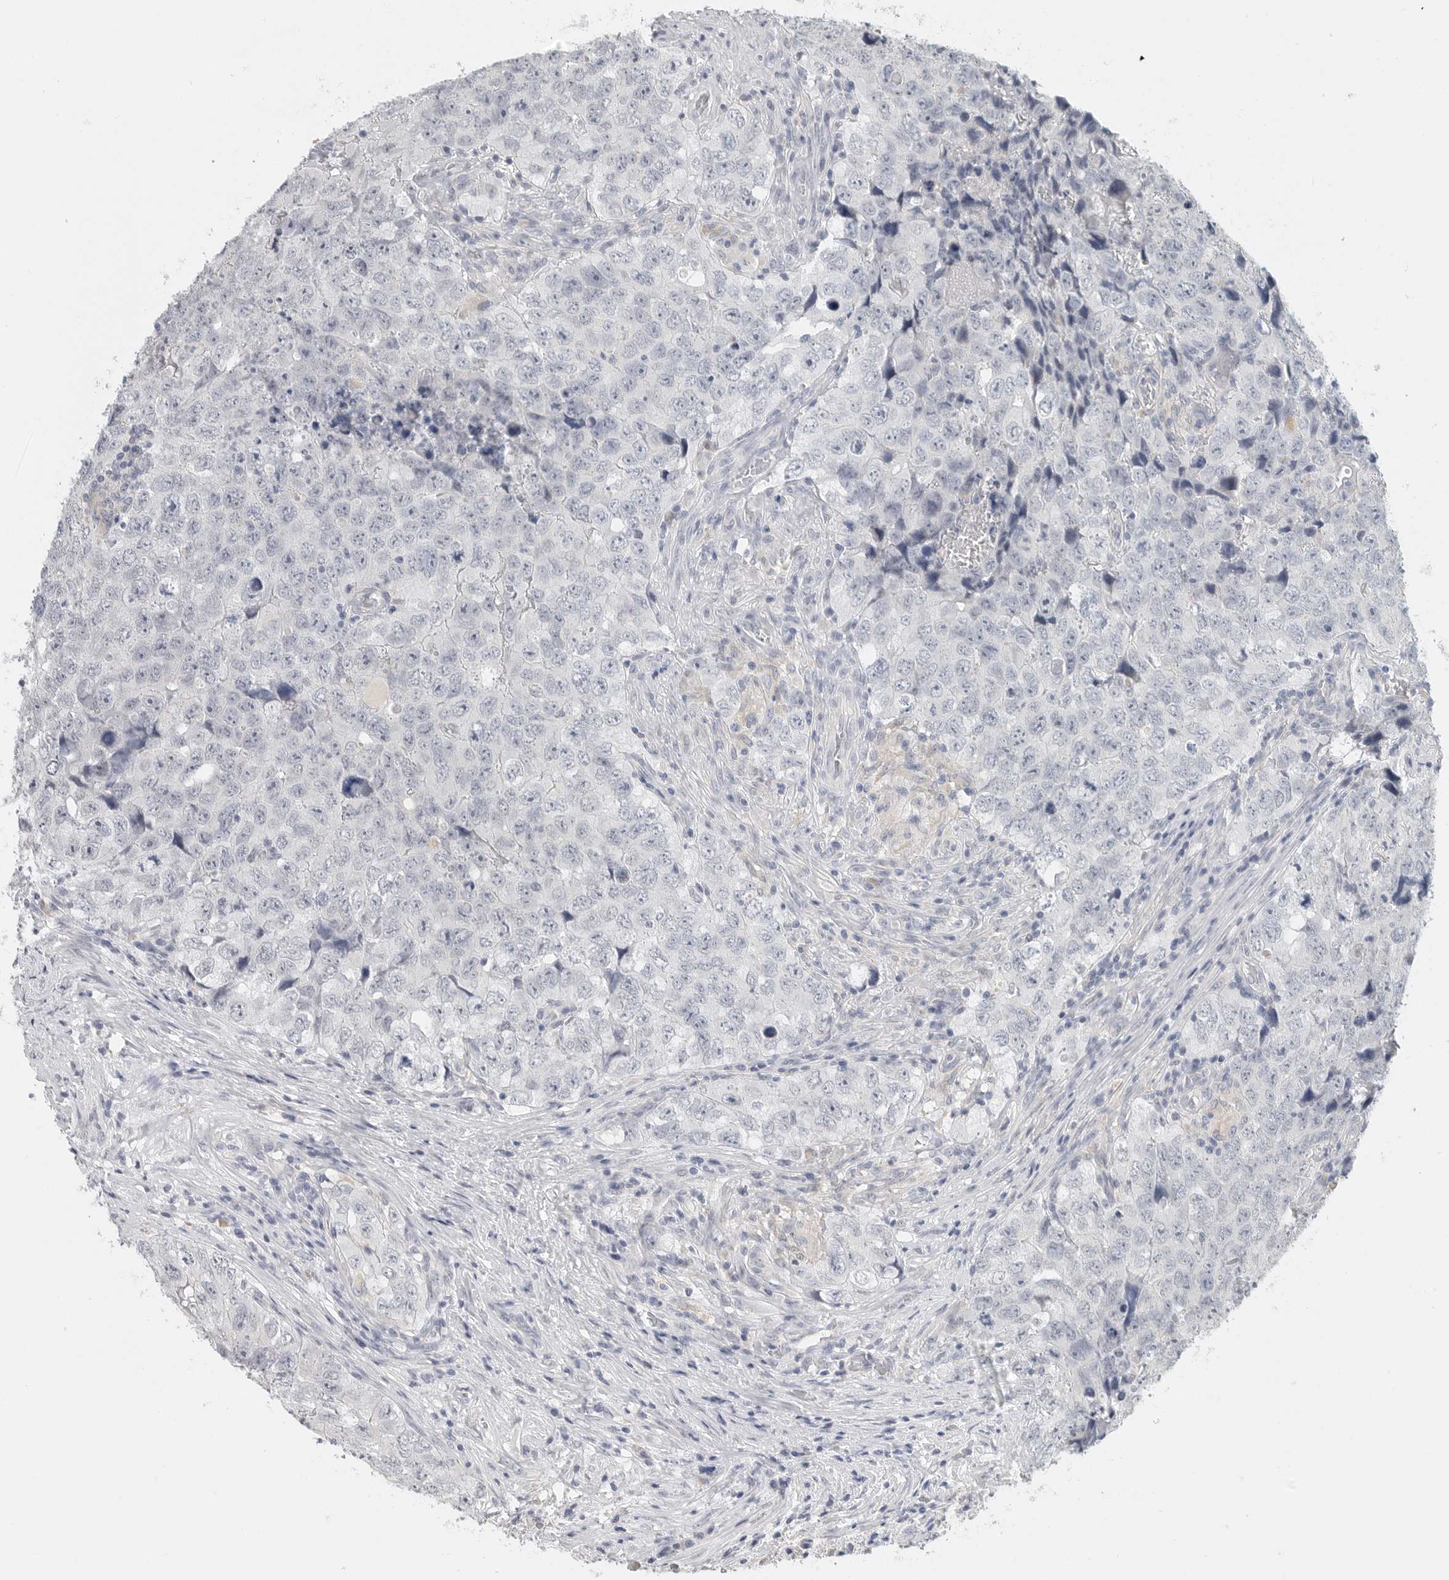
{"staining": {"intensity": "negative", "quantity": "none", "location": "none"}, "tissue": "testis cancer", "cell_type": "Tumor cells", "image_type": "cancer", "snomed": [{"axis": "morphology", "description": "Seminoma, NOS"}, {"axis": "morphology", "description": "Carcinoma, Embryonal, NOS"}, {"axis": "topography", "description": "Testis"}], "caption": "The image reveals no significant positivity in tumor cells of testis cancer.", "gene": "PAM", "patient": {"sex": "male", "age": 43}}